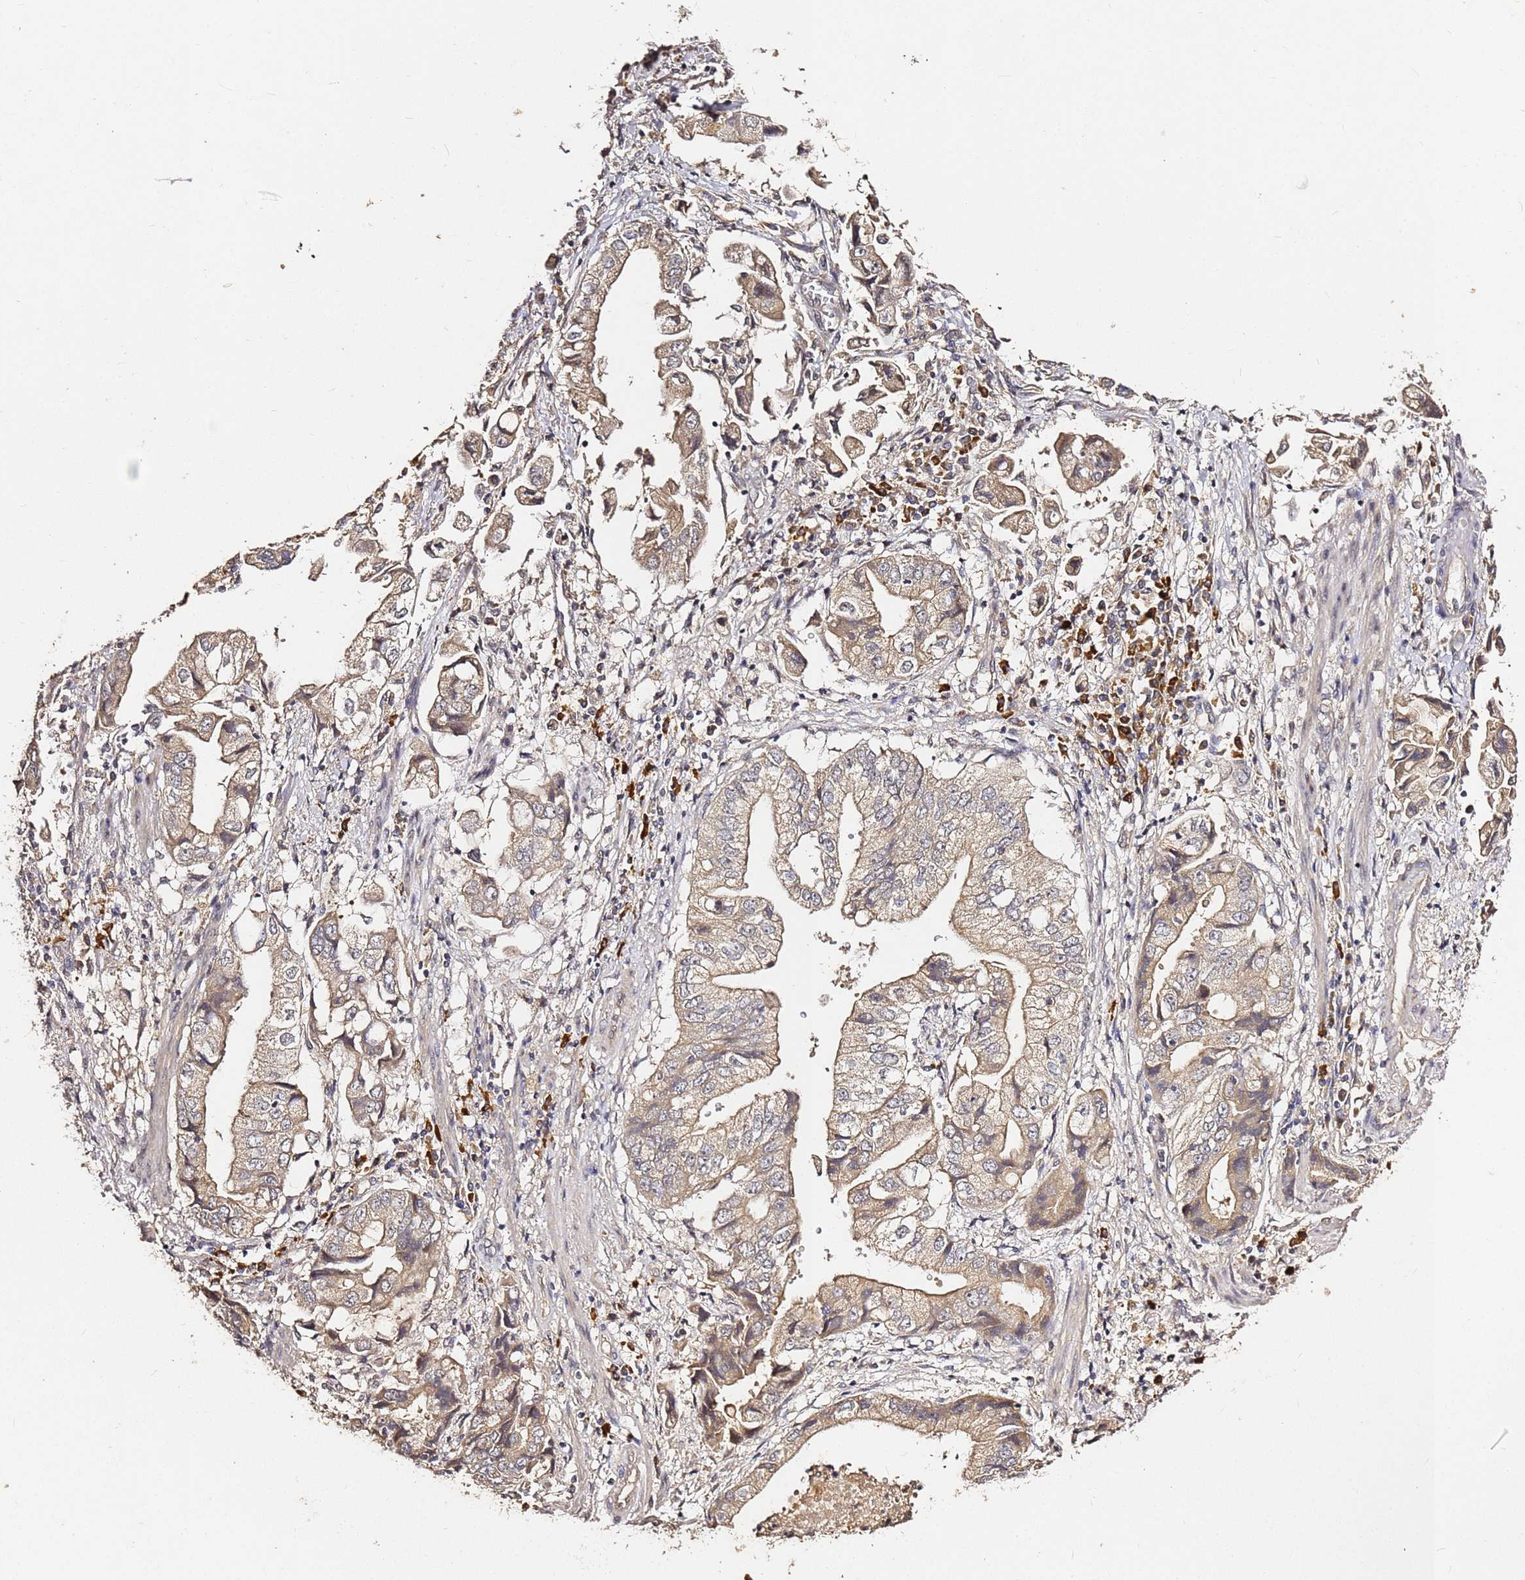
{"staining": {"intensity": "moderate", "quantity": "25%-75%", "location": "cytoplasmic/membranous"}, "tissue": "stomach cancer", "cell_type": "Tumor cells", "image_type": "cancer", "snomed": [{"axis": "morphology", "description": "Adenocarcinoma, NOS"}, {"axis": "topography", "description": "Stomach"}], "caption": "Immunohistochemical staining of adenocarcinoma (stomach) reveals medium levels of moderate cytoplasmic/membranous expression in about 25%-75% of tumor cells.", "gene": "C6orf136", "patient": {"sex": "male", "age": 62}}